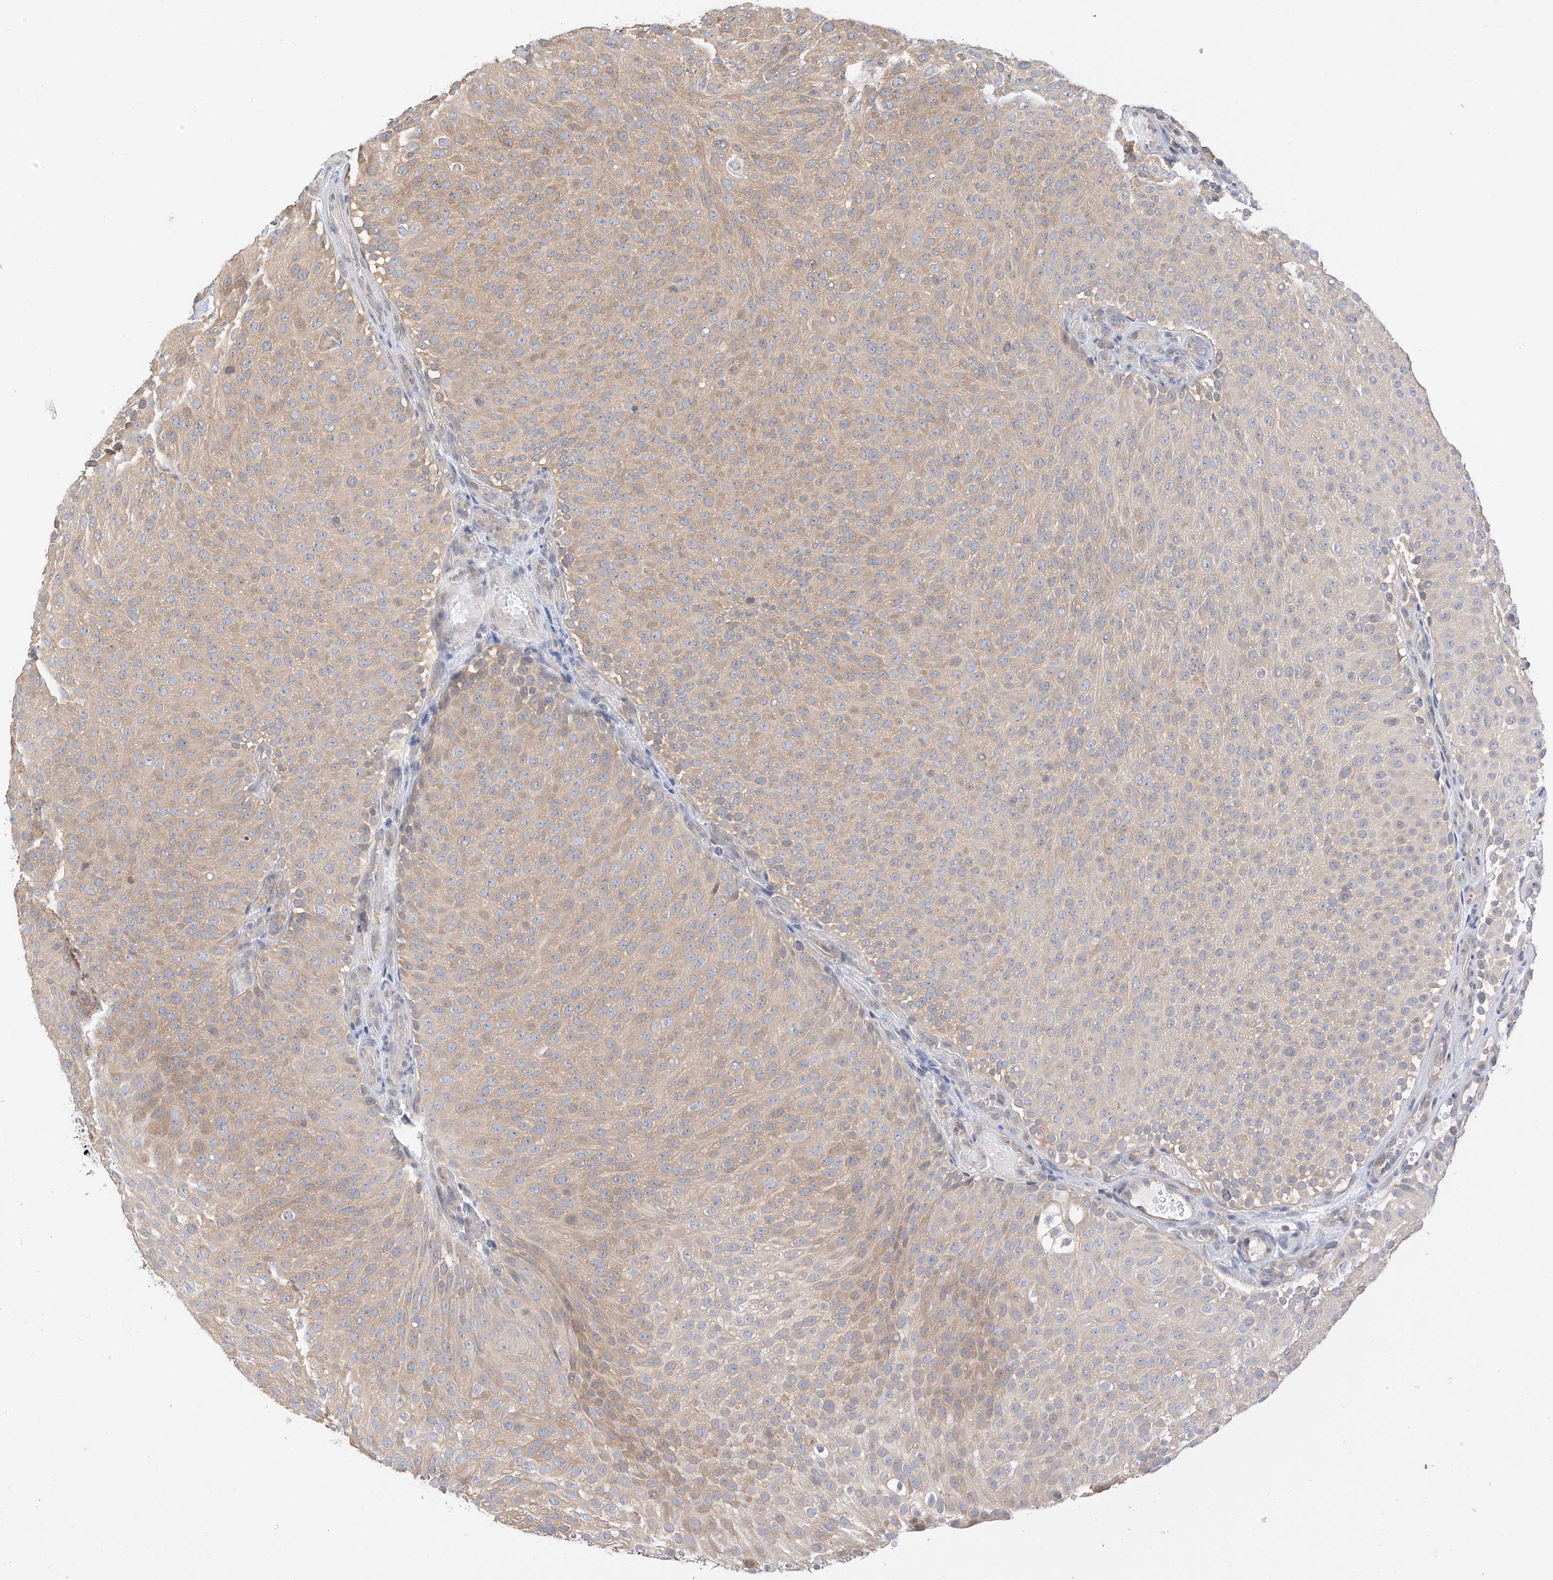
{"staining": {"intensity": "weak", "quantity": ">75%", "location": "cytoplasmic/membranous"}, "tissue": "urothelial cancer", "cell_type": "Tumor cells", "image_type": "cancer", "snomed": [{"axis": "morphology", "description": "Urothelial carcinoma, Low grade"}, {"axis": "topography", "description": "Urinary bladder"}], "caption": "Weak cytoplasmic/membranous positivity is seen in approximately >75% of tumor cells in urothelial cancer. (DAB IHC with brightfield microscopy, high magnification).", "gene": "PPA2", "patient": {"sex": "male", "age": 78}}